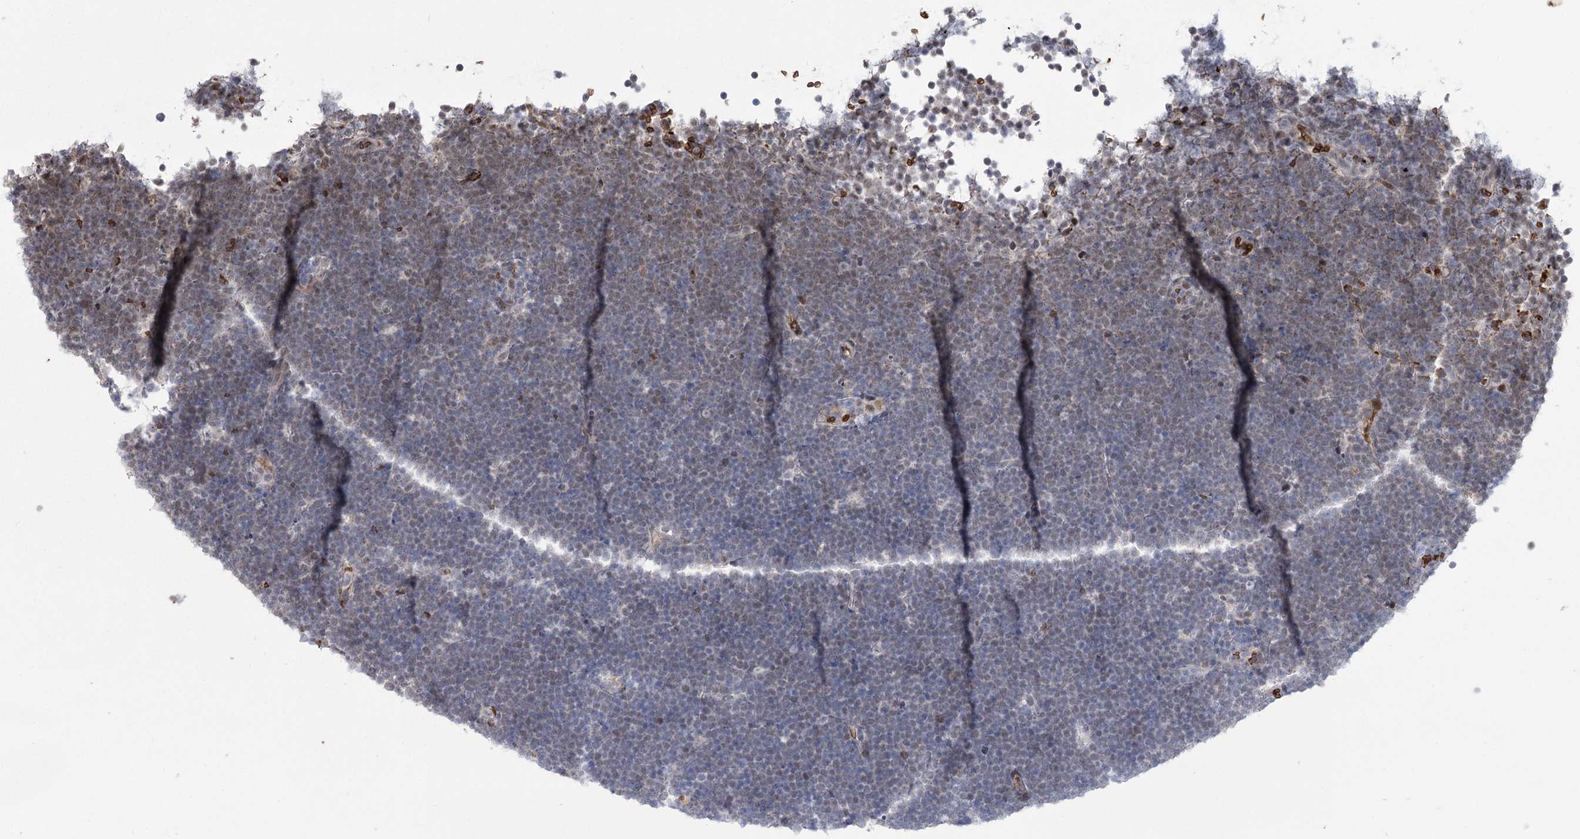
{"staining": {"intensity": "negative", "quantity": "none", "location": "none"}, "tissue": "lymphoma", "cell_type": "Tumor cells", "image_type": "cancer", "snomed": [{"axis": "morphology", "description": "Malignant lymphoma, non-Hodgkin's type, High grade"}, {"axis": "topography", "description": "Lymph node"}], "caption": "Immunohistochemistry photomicrograph of human high-grade malignant lymphoma, non-Hodgkin's type stained for a protein (brown), which shows no staining in tumor cells.", "gene": "NSMCE4A", "patient": {"sex": "male", "age": 13}}